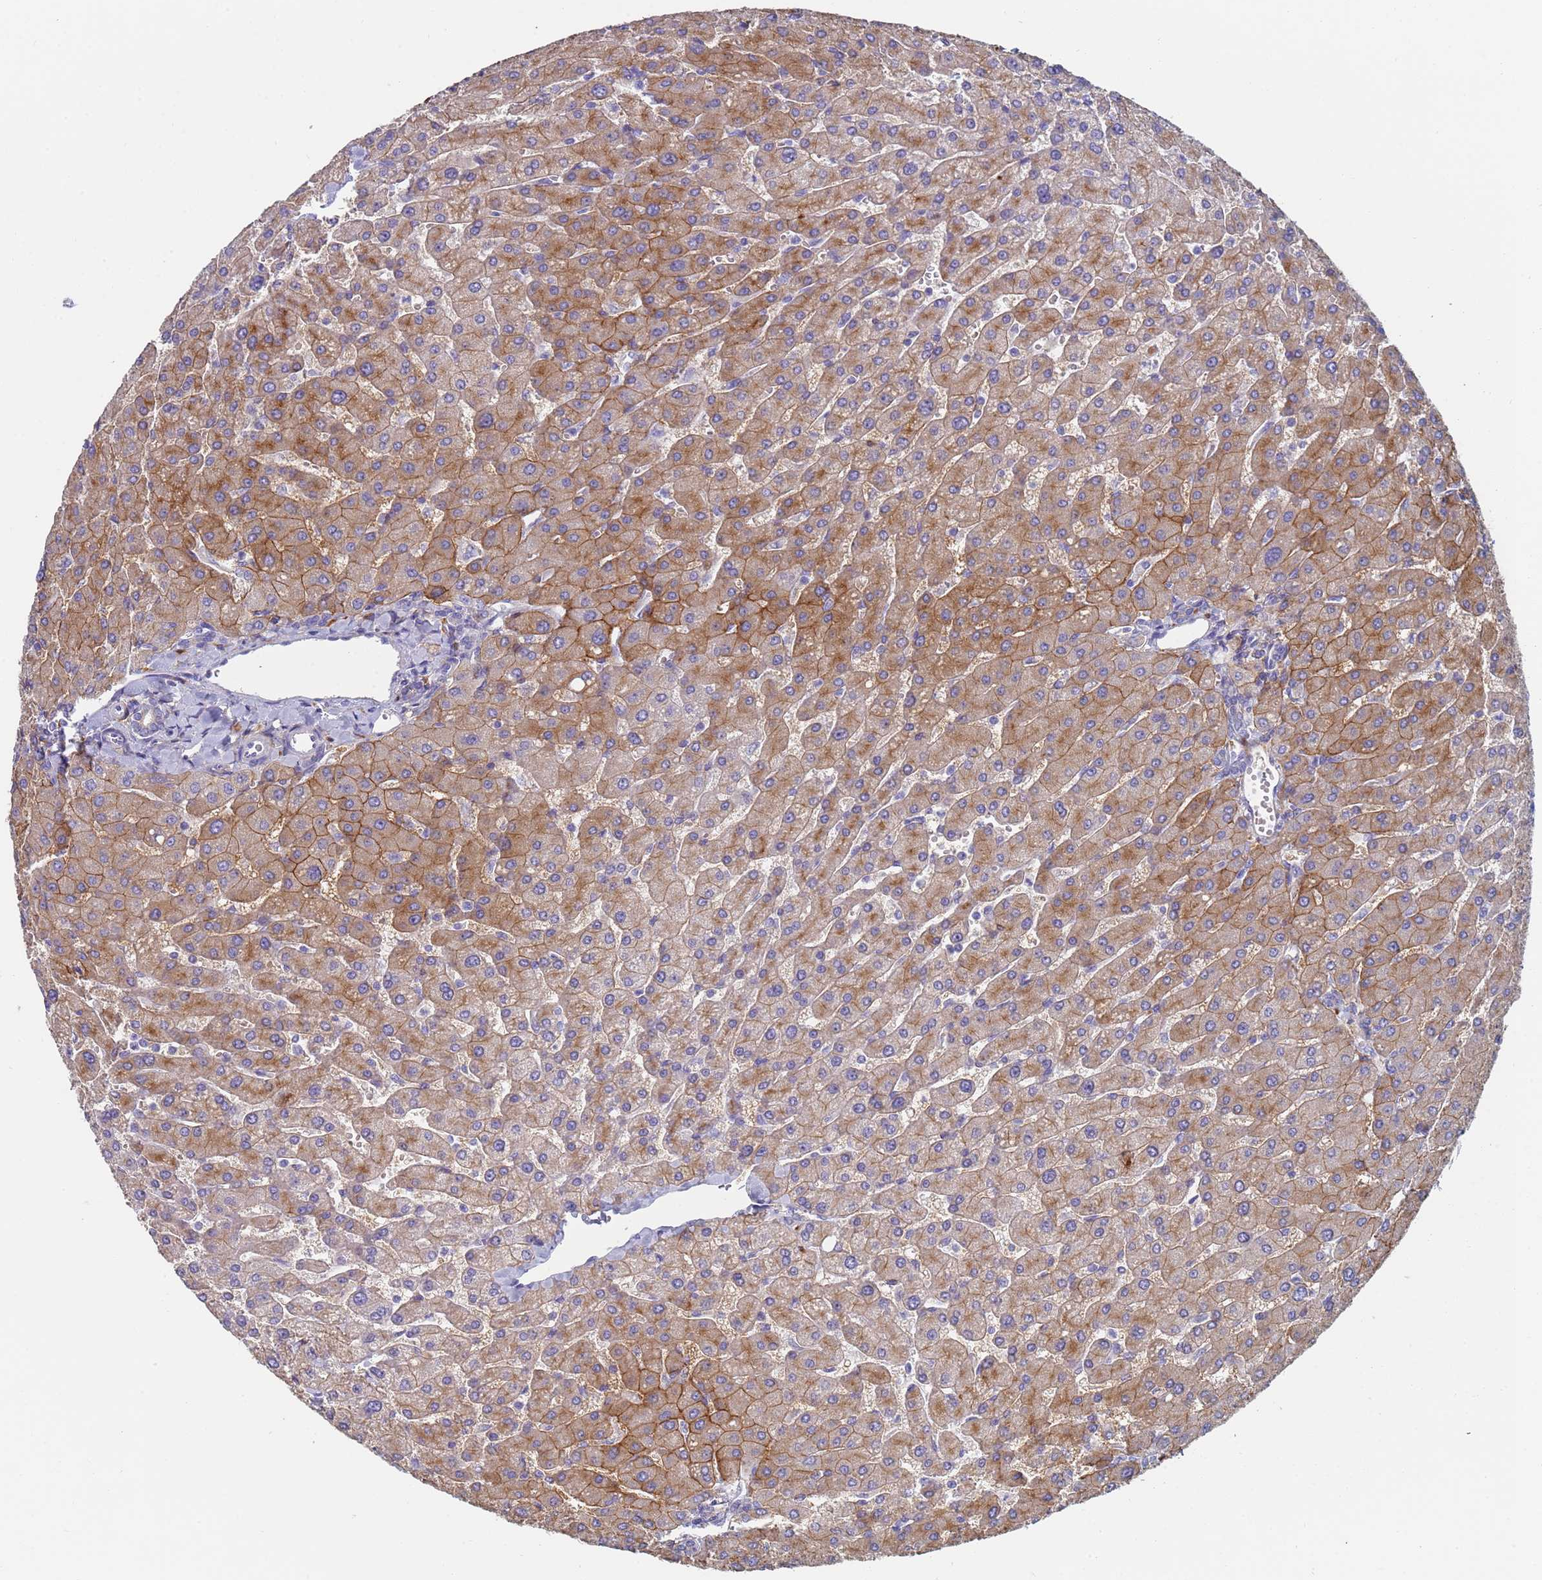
{"staining": {"intensity": "negative", "quantity": "none", "location": "none"}, "tissue": "liver", "cell_type": "Cholangiocytes", "image_type": "normal", "snomed": [{"axis": "morphology", "description": "Normal tissue, NOS"}, {"axis": "topography", "description": "Liver"}], "caption": "Protein analysis of unremarkable liver displays no significant positivity in cholangiocytes.", "gene": "ABCA8", "patient": {"sex": "male", "age": 55}}